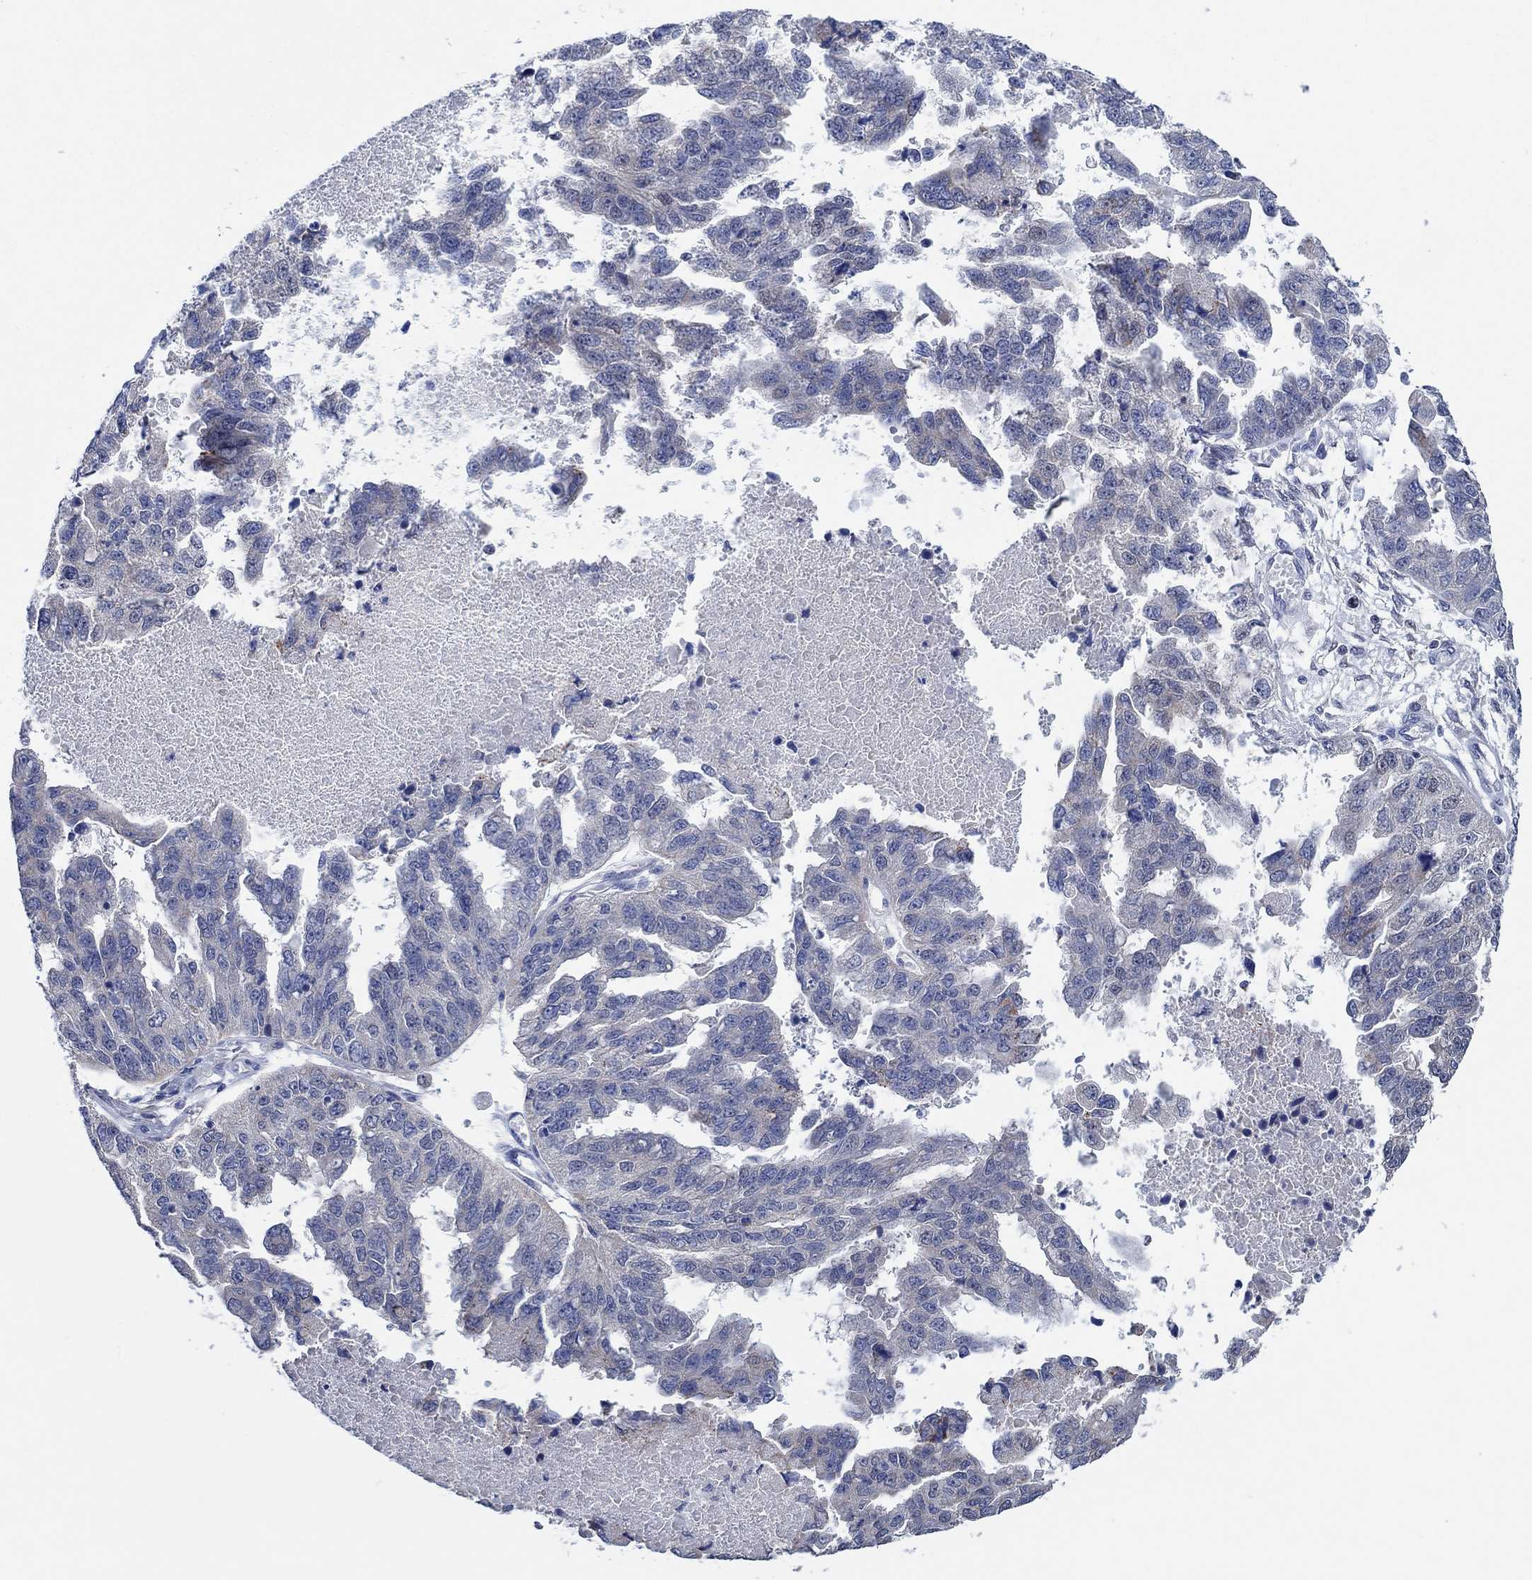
{"staining": {"intensity": "negative", "quantity": "none", "location": "none"}, "tissue": "ovarian cancer", "cell_type": "Tumor cells", "image_type": "cancer", "snomed": [{"axis": "morphology", "description": "Cystadenocarcinoma, serous, NOS"}, {"axis": "topography", "description": "Ovary"}], "caption": "DAB (3,3'-diaminobenzidine) immunohistochemical staining of ovarian cancer demonstrates no significant positivity in tumor cells.", "gene": "PRRT3", "patient": {"sex": "female", "age": 58}}